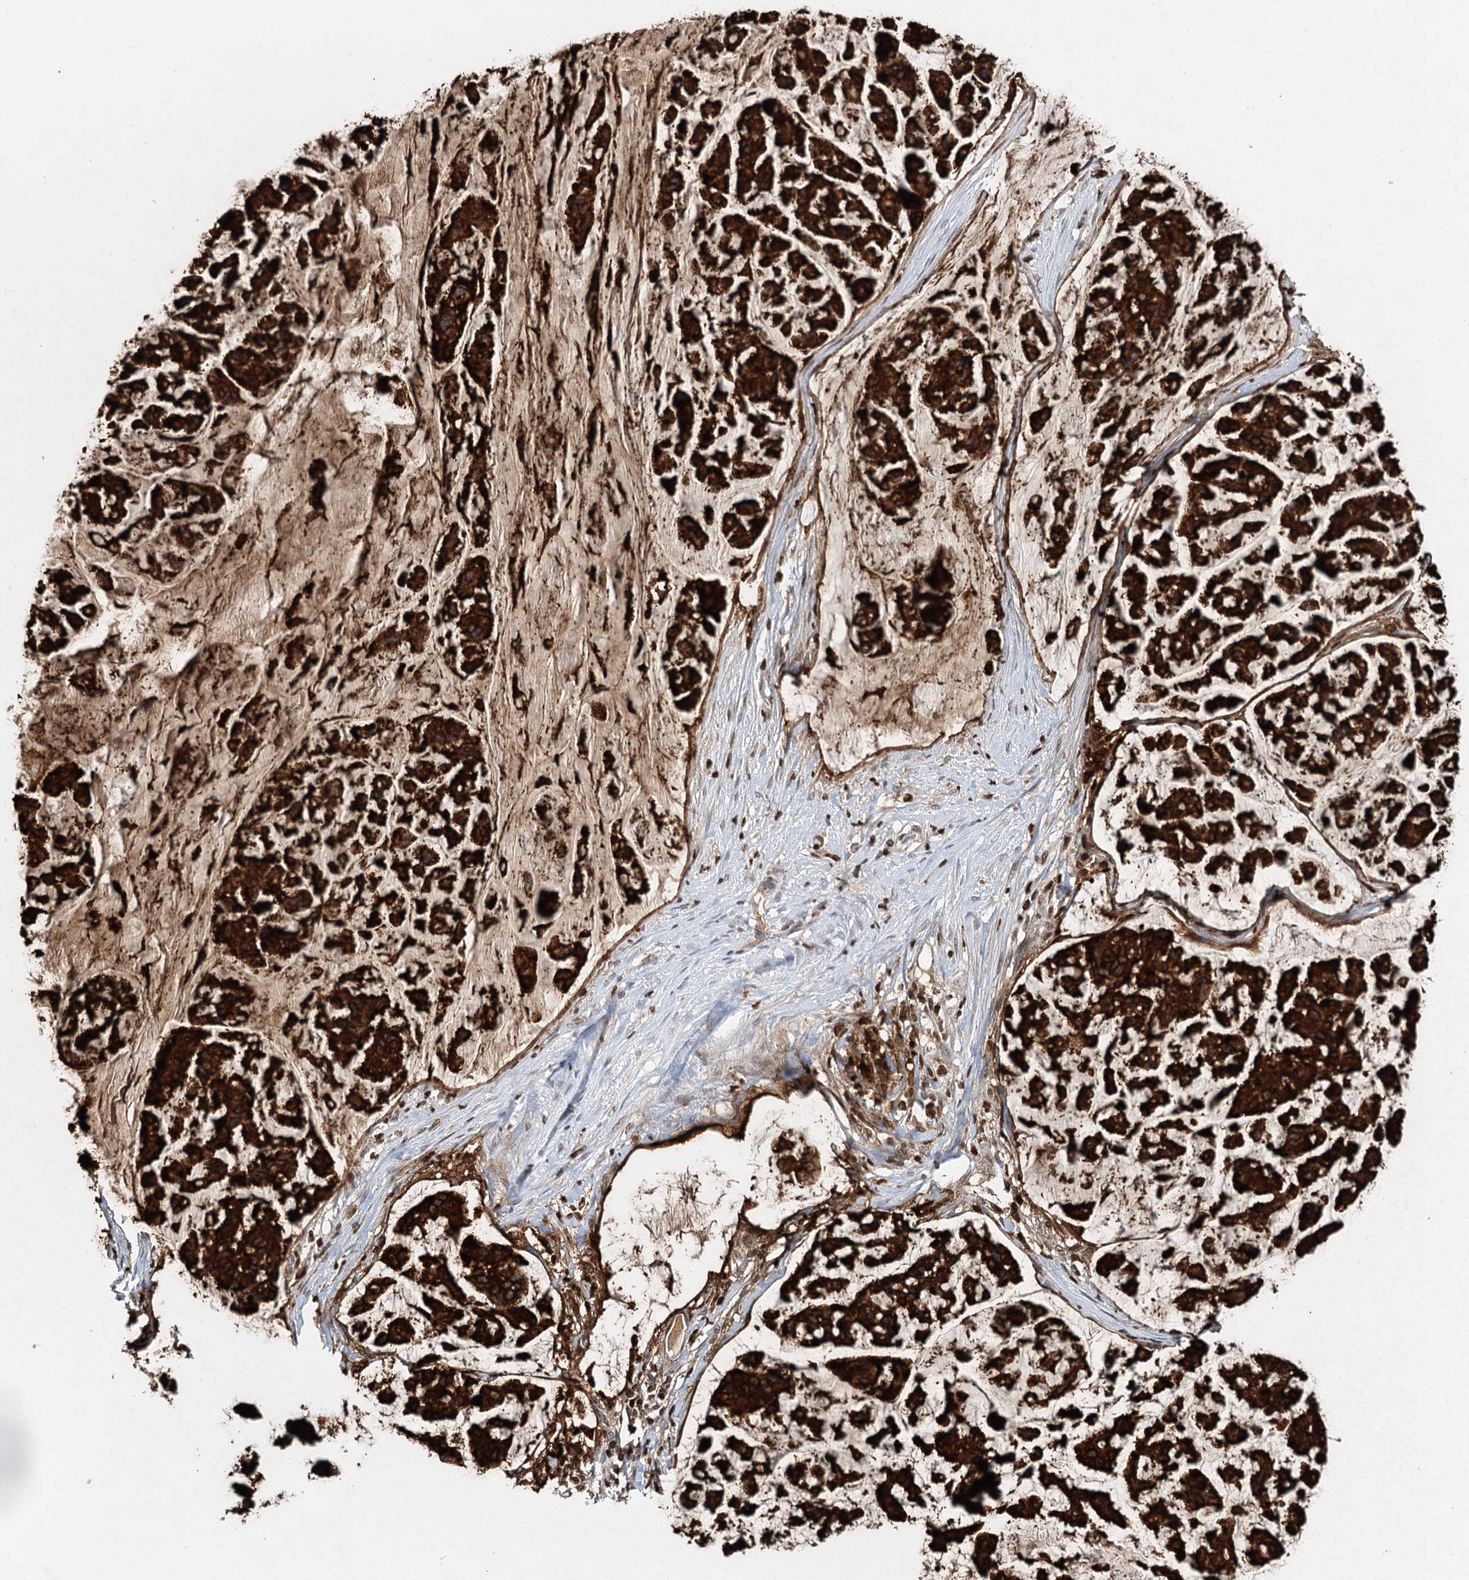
{"staining": {"intensity": "strong", "quantity": ">75%", "location": "cytoplasmic/membranous"}, "tissue": "stomach cancer", "cell_type": "Tumor cells", "image_type": "cancer", "snomed": [{"axis": "morphology", "description": "Adenocarcinoma, NOS"}, {"axis": "topography", "description": "Stomach, lower"}], "caption": "Stomach cancer (adenocarcinoma) stained for a protein displays strong cytoplasmic/membranous positivity in tumor cells. The staining is performed using DAB (3,3'-diaminobenzidine) brown chromogen to label protein expression. The nuclei are counter-stained blue using hematoxylin.", "gene": "CEACAM8", "patient": {"sex": "male", "age": 67}}